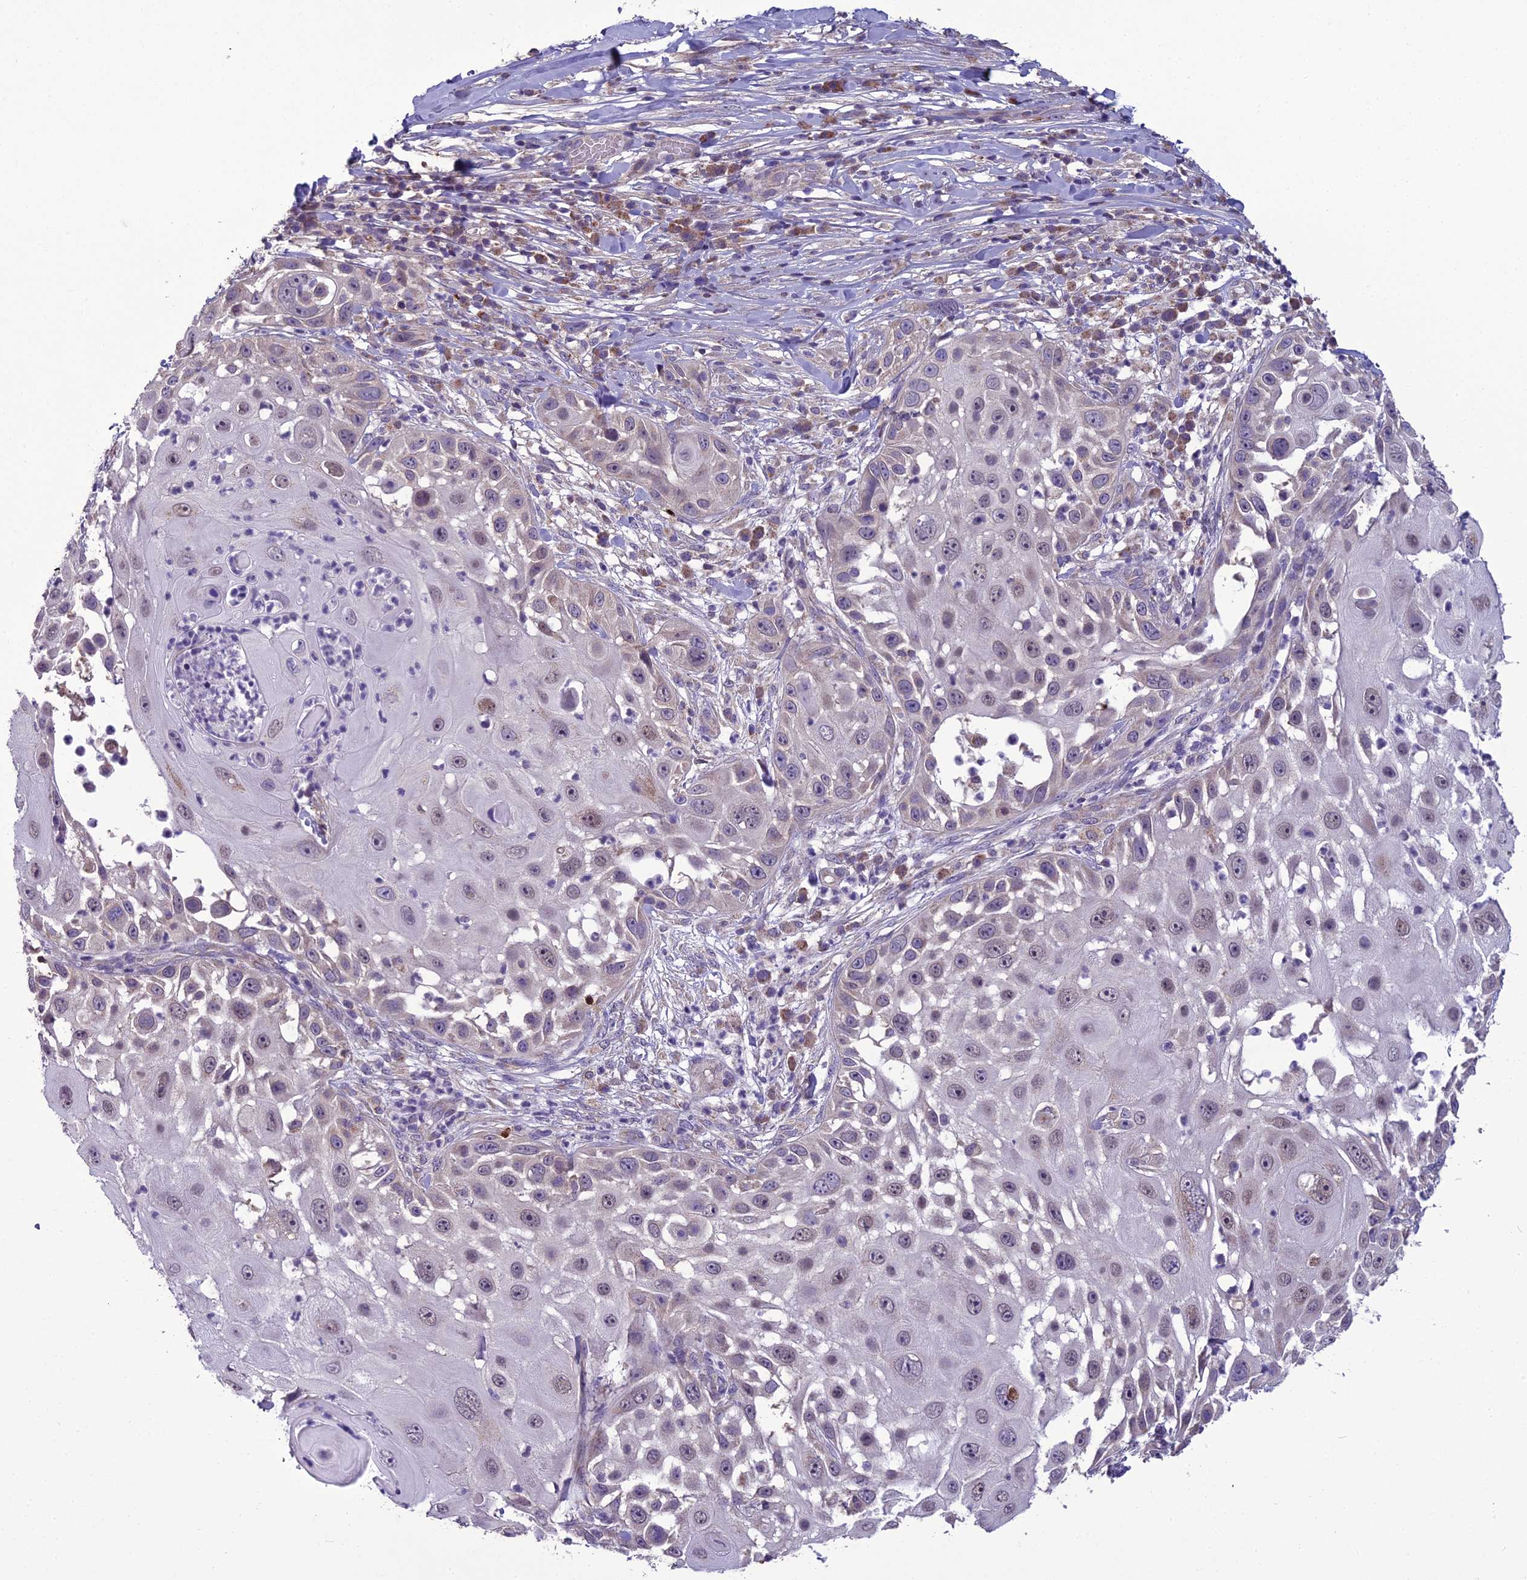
{"staining": {"intensity": "weak", "quantity": "<25%", "location": "nuclear"}, "tissue": "skin cancer", "cell_type": "Tumor cells", "image_type": "cancer", "snomed": [{"axis": "morphology", "description": "Squamous cell carcinoma, NOS"}, {"axis": "topography", "description": "Skin"}], "caption": "High power microscopy image of an immunohistochemistry micrograph of skin cancer (squamous cell carcinoma), revealing no significant staining in tumor cells.", "gene": "DUS2", "patient": {"sex": "female", "age": 44}}